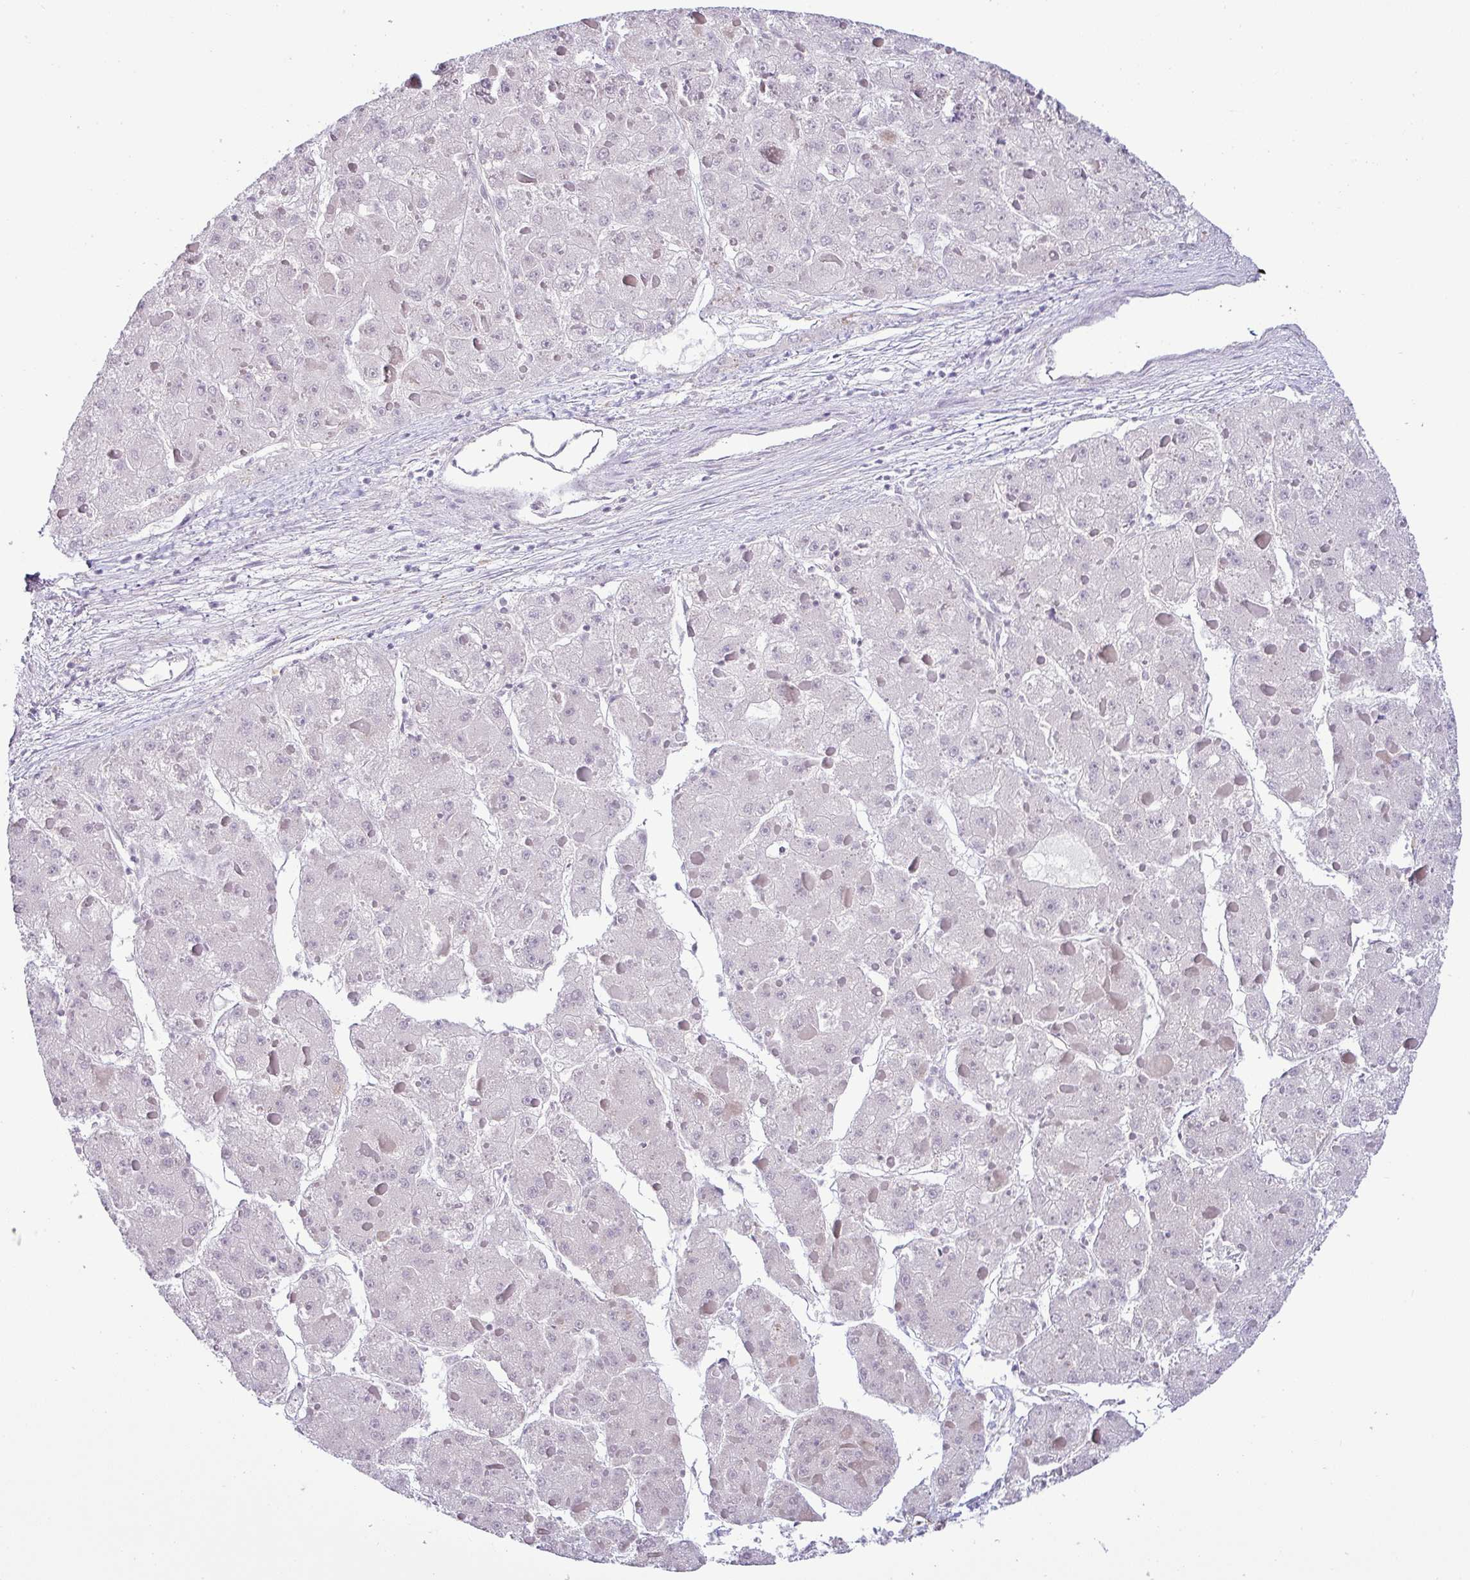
{"staining": {"intensity": "negative", "quantity": "none", "location": "none"}, "tissue": "liver cancer", "cell_type": "Tumor cells", "image_type": "cancer", "snomed": [{"axis": "morphology", "description": "Carcinoma, Hepatocellular, NOS"}, {"axis": "topography", "description": "Liver"}], "caption": "IHC image of neoplastic tissue: hepatocellular carcinoma (liver) stained with DAB (3,3'-diaminobenzidine) displays no significant protein expression in tumor cells. The staining was performed using DAB to visualize the protein expression in brown, while the nuclei were stained in blue with hematoxylin (Magnification: 20x).", "gene": "HBEGF", "patient": {"sex": "female", "age": 73}}